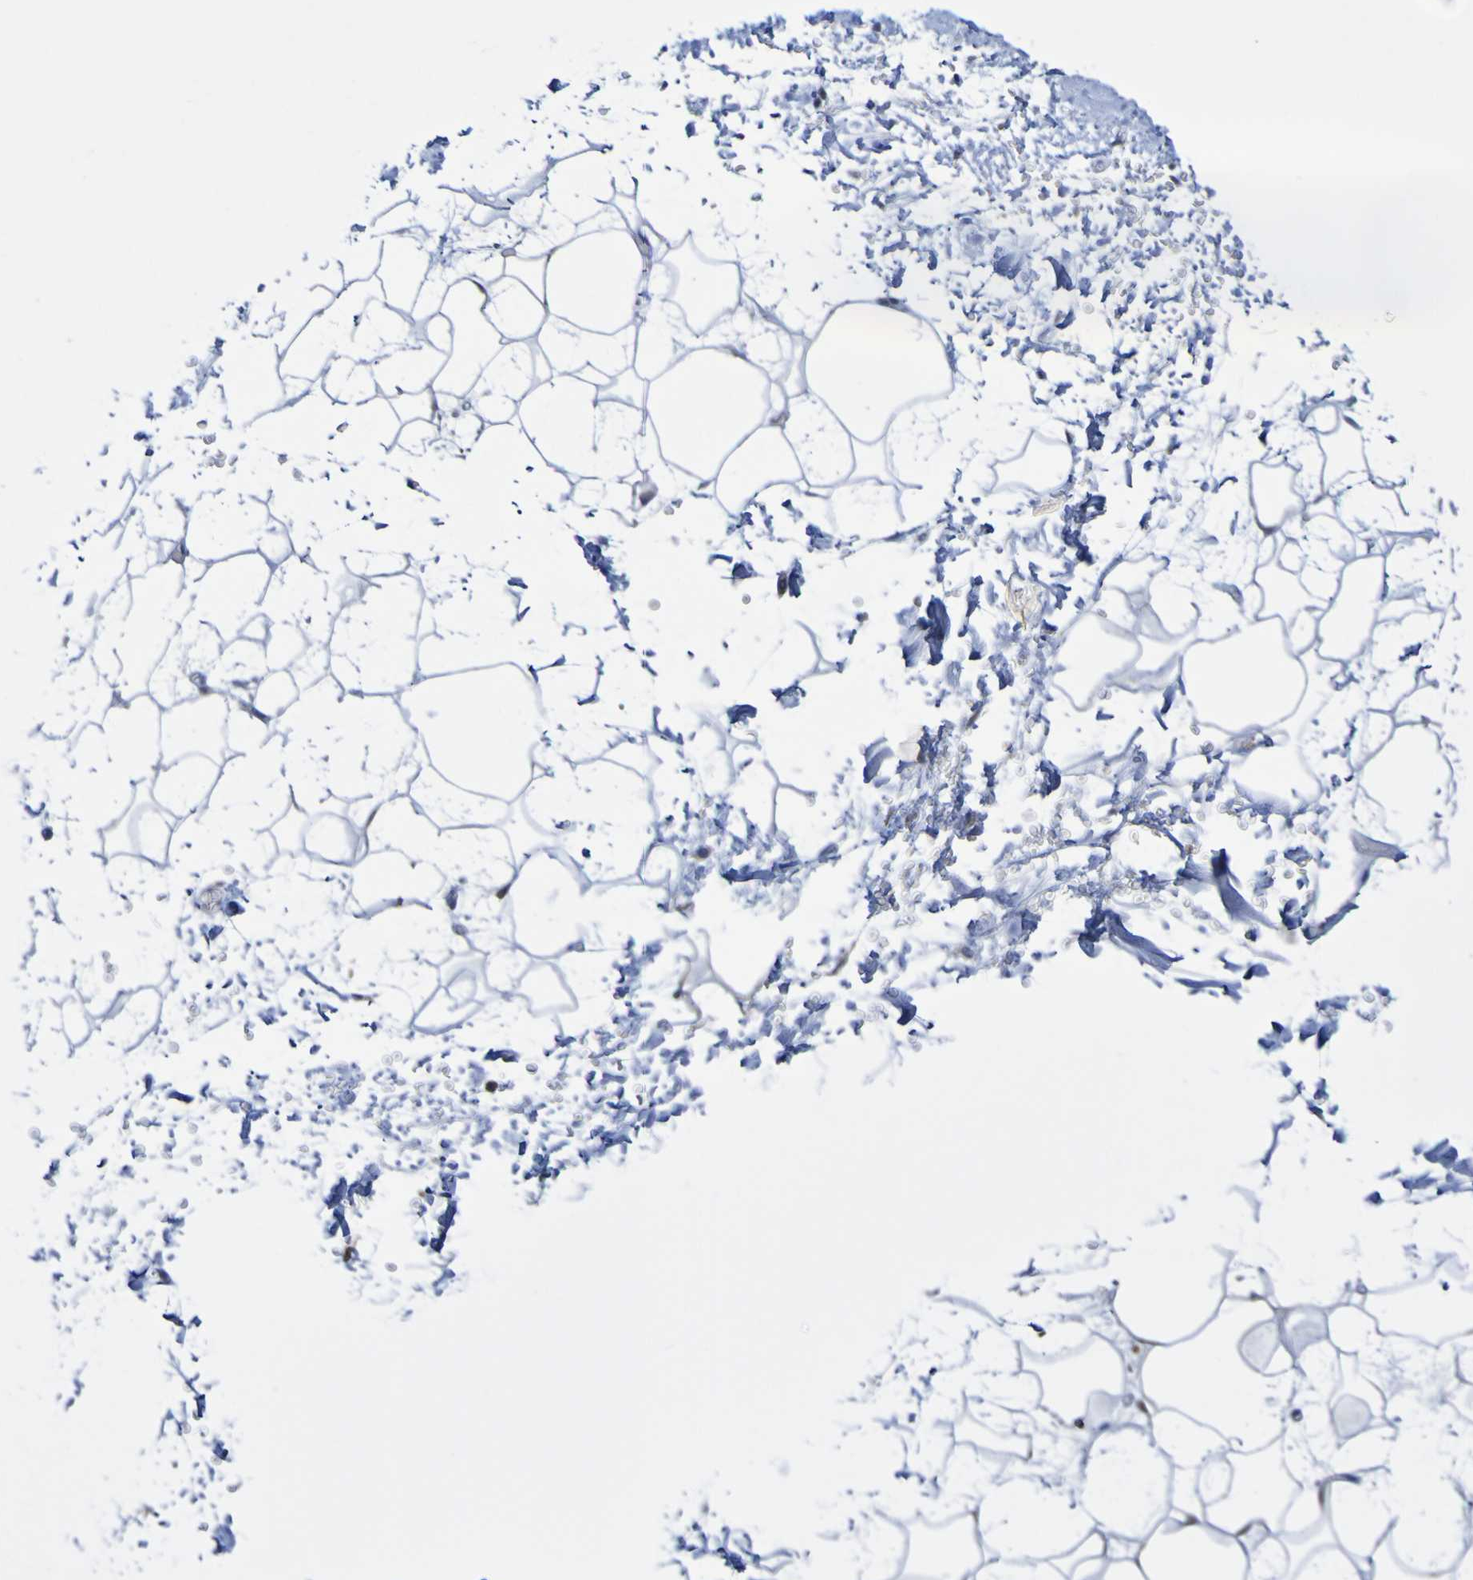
{"staining": {"intensity": "negative", "quantity": "none", "location": "none"}, "tissue": "adipose tissue", "cell_type": "Adipocytes", "image_type": "normal", "snomed": [{"axis": "morphology", "description": "Normal tissue, NOS"}, {"axis": "topography", "description": "Soft tissue"}], "caption": "The photomicrograph shows no significant positivity in adipocytes of adipose tissue.", "gene": "ATIC", "patient": {"sex": "male", "age": 72}}